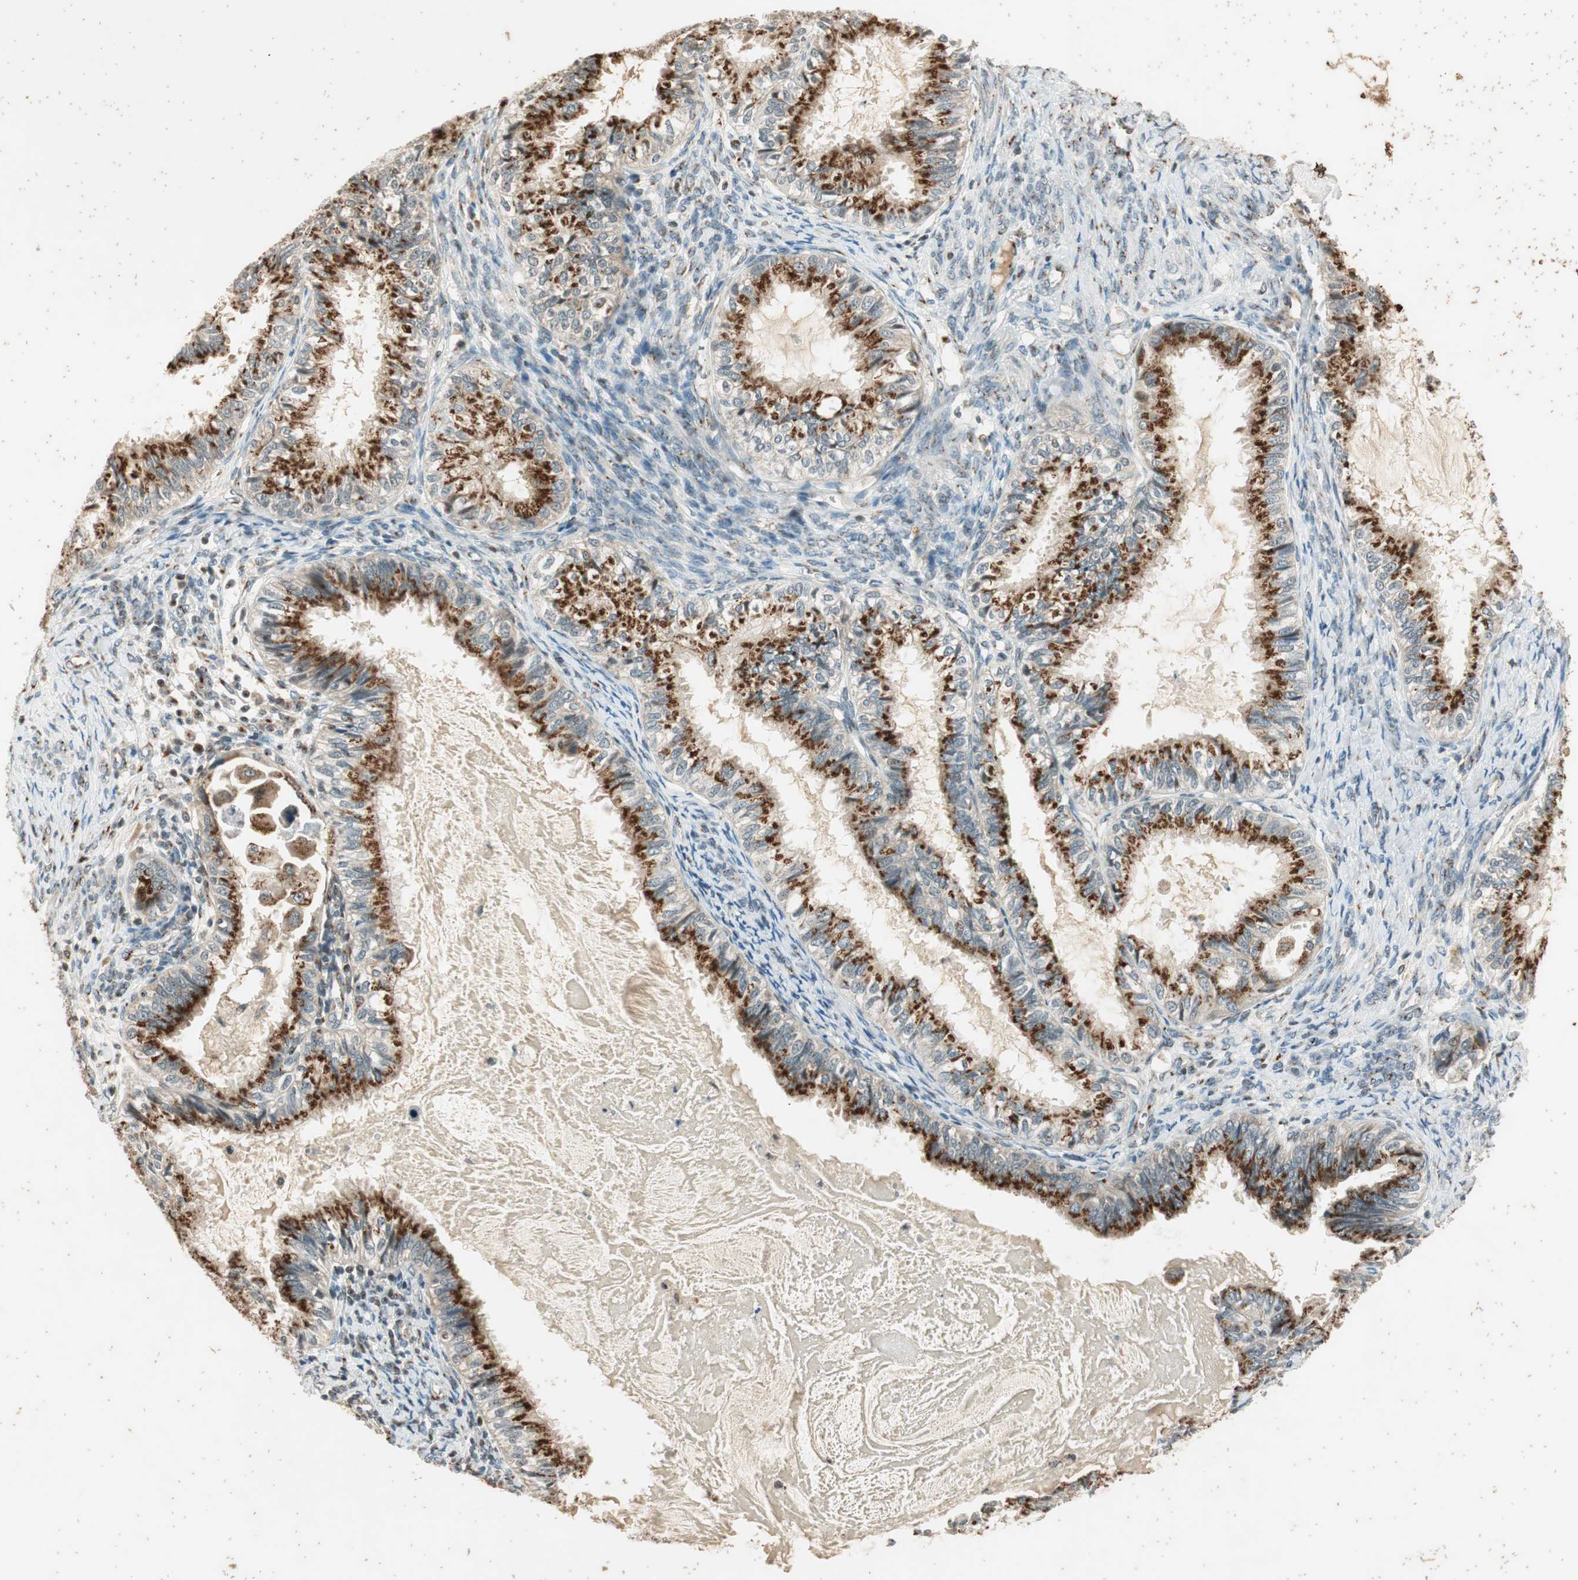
{"staining": {"intensity": "moderate", "quantity": ">75%", "location": "cytoplasmic/membranous"}, "tissue": "cervical cancer", "cell_type": "Tumor cells", "image_type": "cancer", "snomed": [{"axis": "morphology", "description": "Normal tissue, NOS"}, {"axis": "morphology", "description": "Adenocarcinoma, NOS"}, {"axis": "topography", "description": "Cervix"}, {"axis": "topography", "description": "Endometrium"}], "caption": "Brown immunohistochemical staining in human cervical cancer reveals moderate cytoplasmic/membranous positivity in about >75% of tumor cells. (DAB (3,3'-diaminobenzidine) IHC, brown staining for protein, blue staining for nuclei).", "gene": "NEO1", "patient": {"sex": "female", "age": 86}}